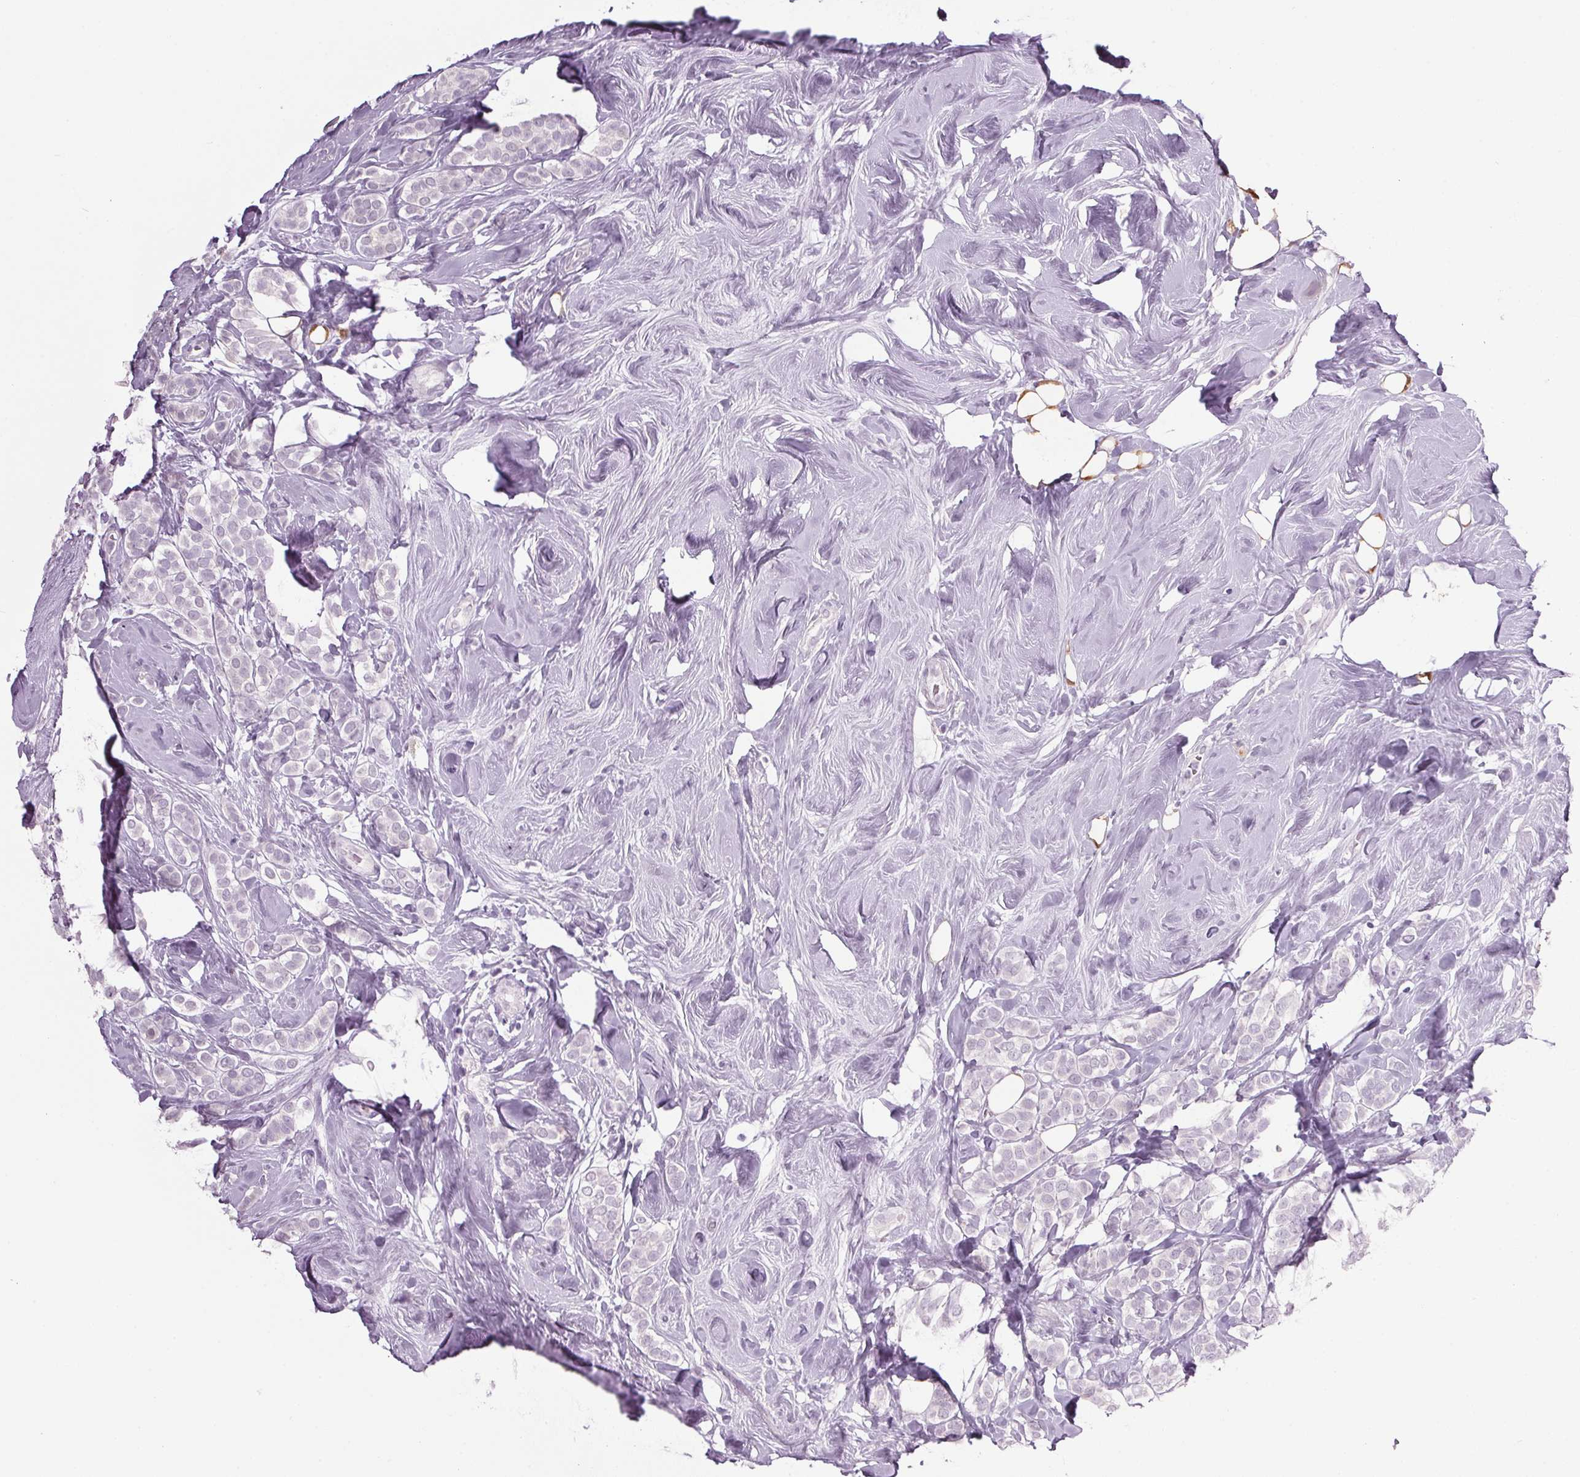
{"staining": {"intensity": "negative", "quantity": "none", "location": "none"}, "tissue": "breast cancer", "cell_type": "Tumor cells", "image_type": "cancer", "snomed": [{"axis": "morphology", "description": "Lobular carcinoma"}, {"axis": "topography", "description": "Breast"}], "caption": "Micrograph shows no protein positivity in tumor cells of breast cancer tissue.", "gene": "PPP1R1A", "patient": {"sex": "female", "age": 49}}